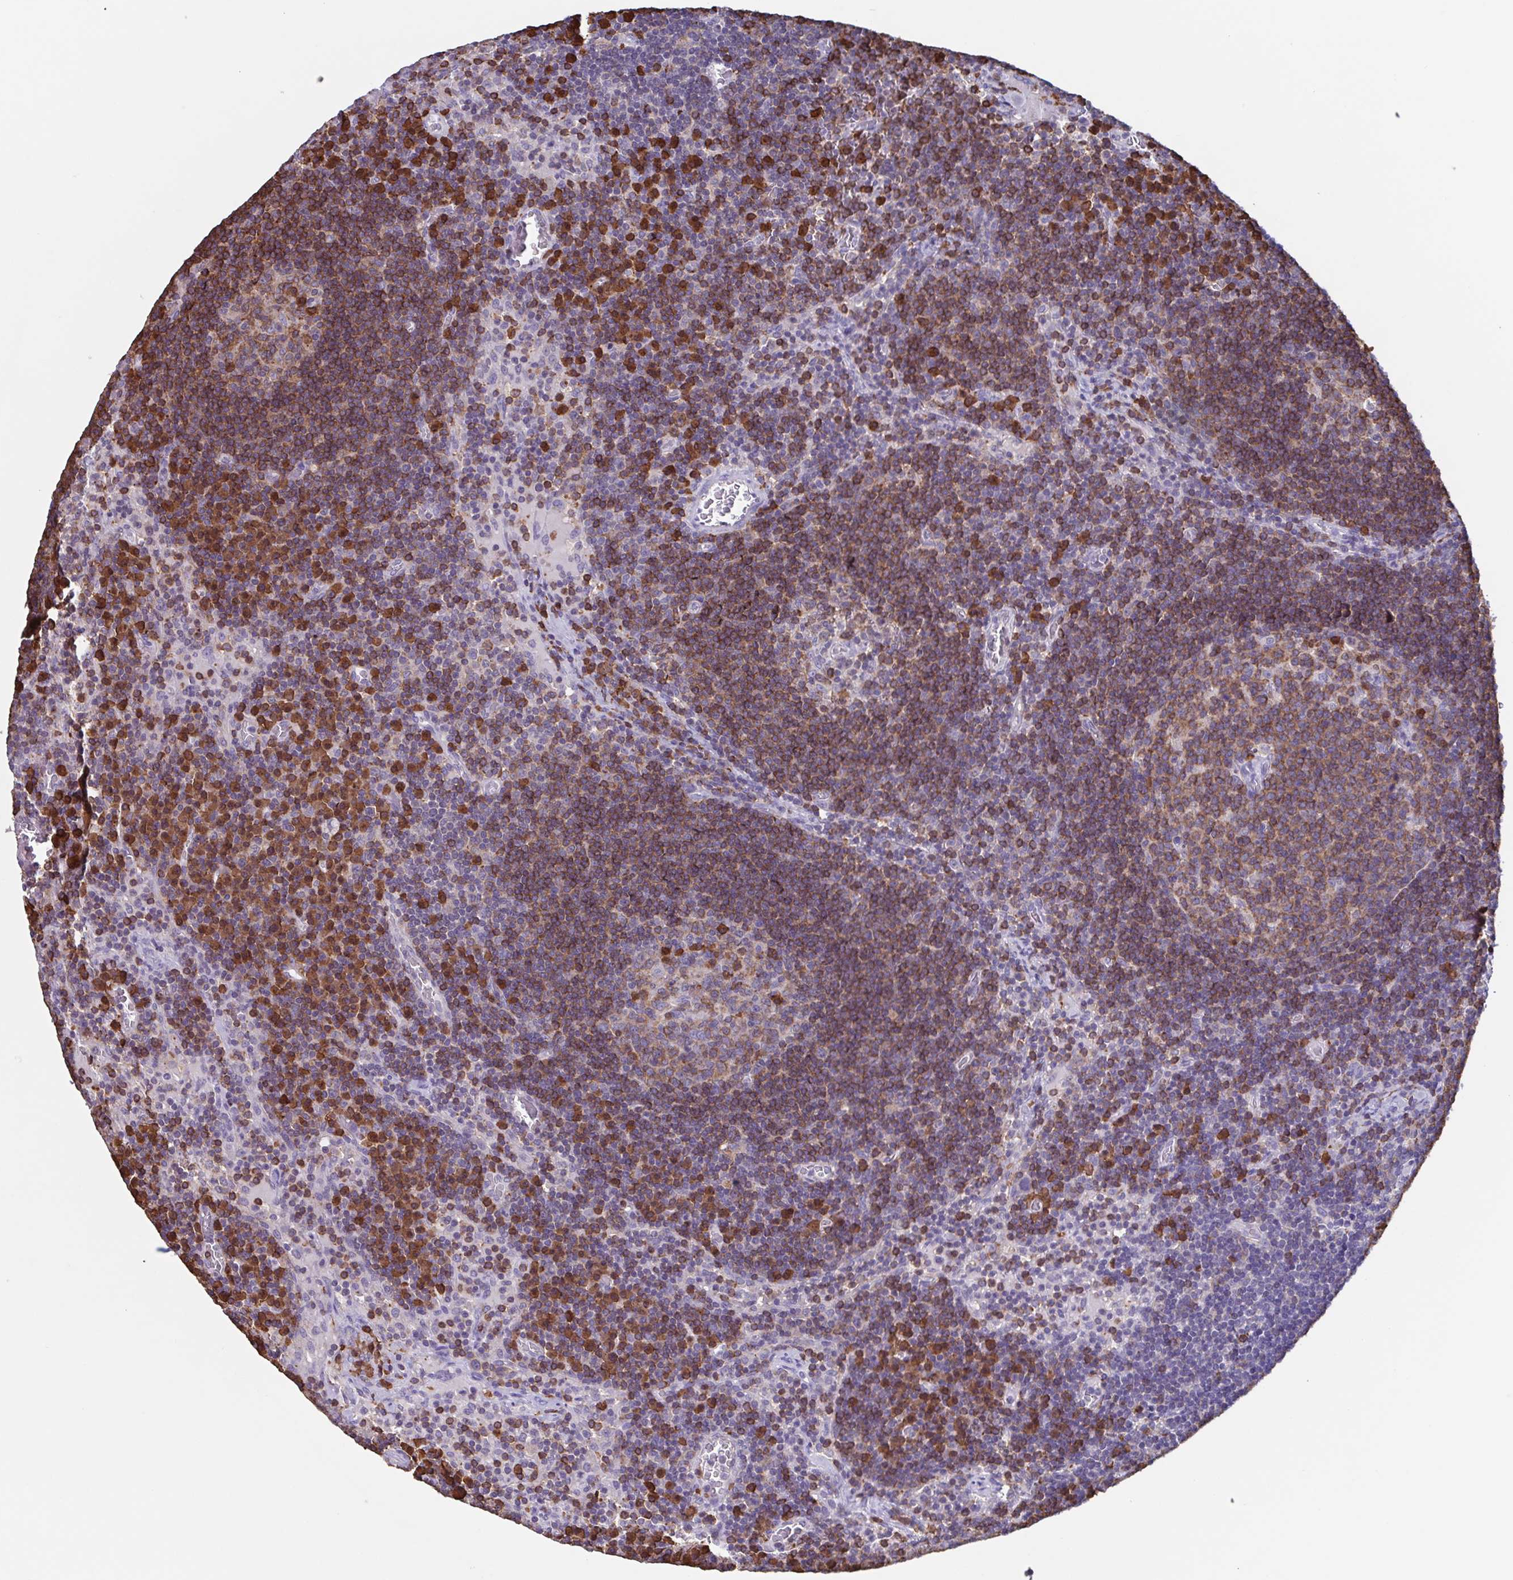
{"staining": {"intensity": "moderate", "quantity": ">75%", "location": "cytoplasmic/membranous"}, "tissue": "lymph node", "cell_type": "Germinal center cells", "image_type": "normal", "snomed": [{"axis": "morphology", "description": "Normal tissue, NOS"}, {"axis": "topography", "description": "Lymph node"}], "caption": "IHC of benign human lymph node demonstrates medium levels of moderate cytoplasmic/membranous staining in approximately >75% of germinal center cells. The protein of interest is shown in brown color, while the nuclei are stained blue.", "gene": "TPD52", "patient": {"sex": "male", "age": 67}}